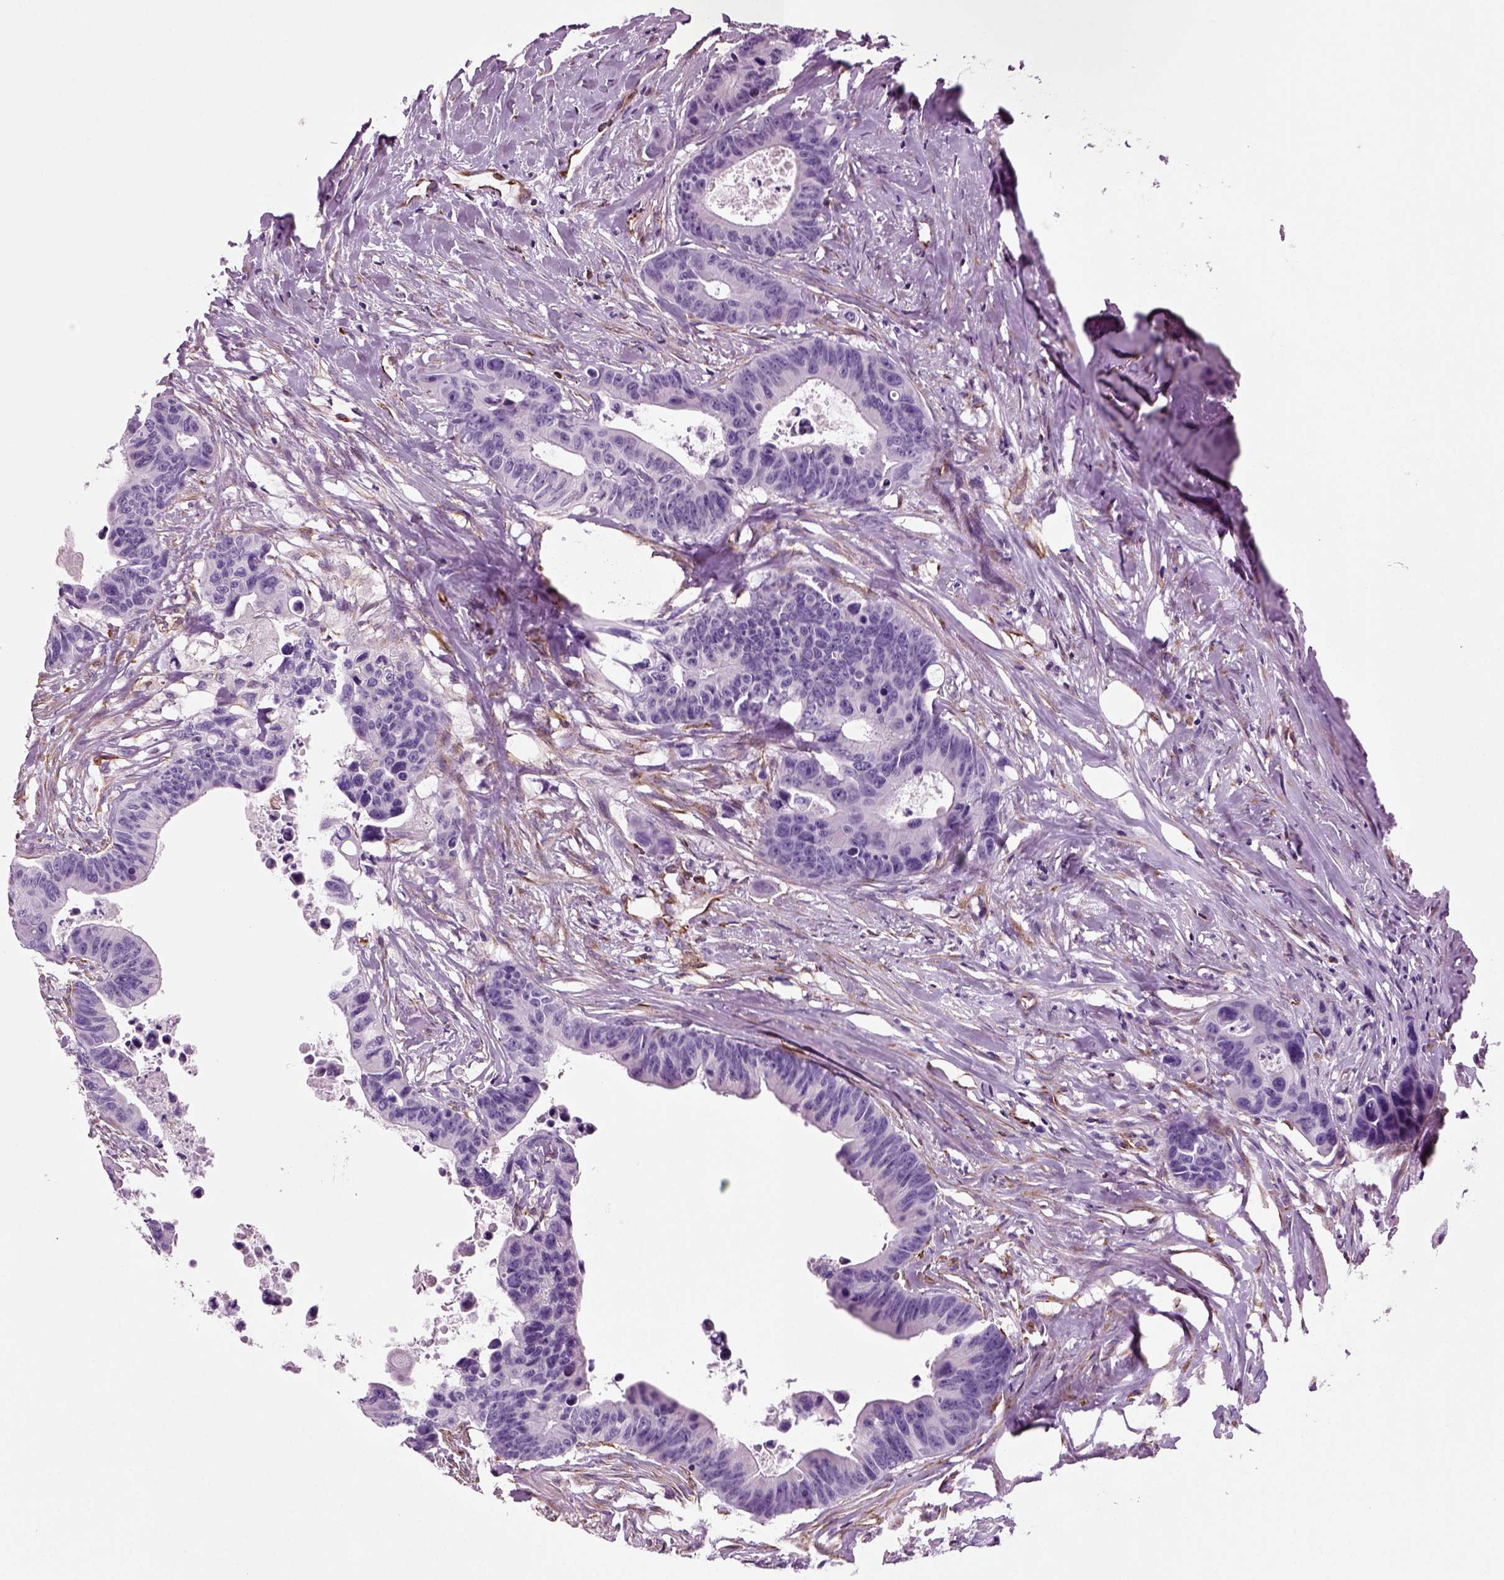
{"staining": {"intensity": "negative", "quantity": "none", "location": "none"}, "tissue": "colorectal cancer", "cell_type": "Tumor cells", "image_type": "cancer", "snomed": [{"axis": "morphology", "description": "Adenocarcinoma, NOS"}, {"axis": "topography", "description": "Colon"}], "caption": "A micrograph of colorectal cancer (adenocarcinoma) stained for a protein demonstrates no brown staining in tumor cells.", "gene": "ACER3", "patient": {"sex": "female", "age": 87}}